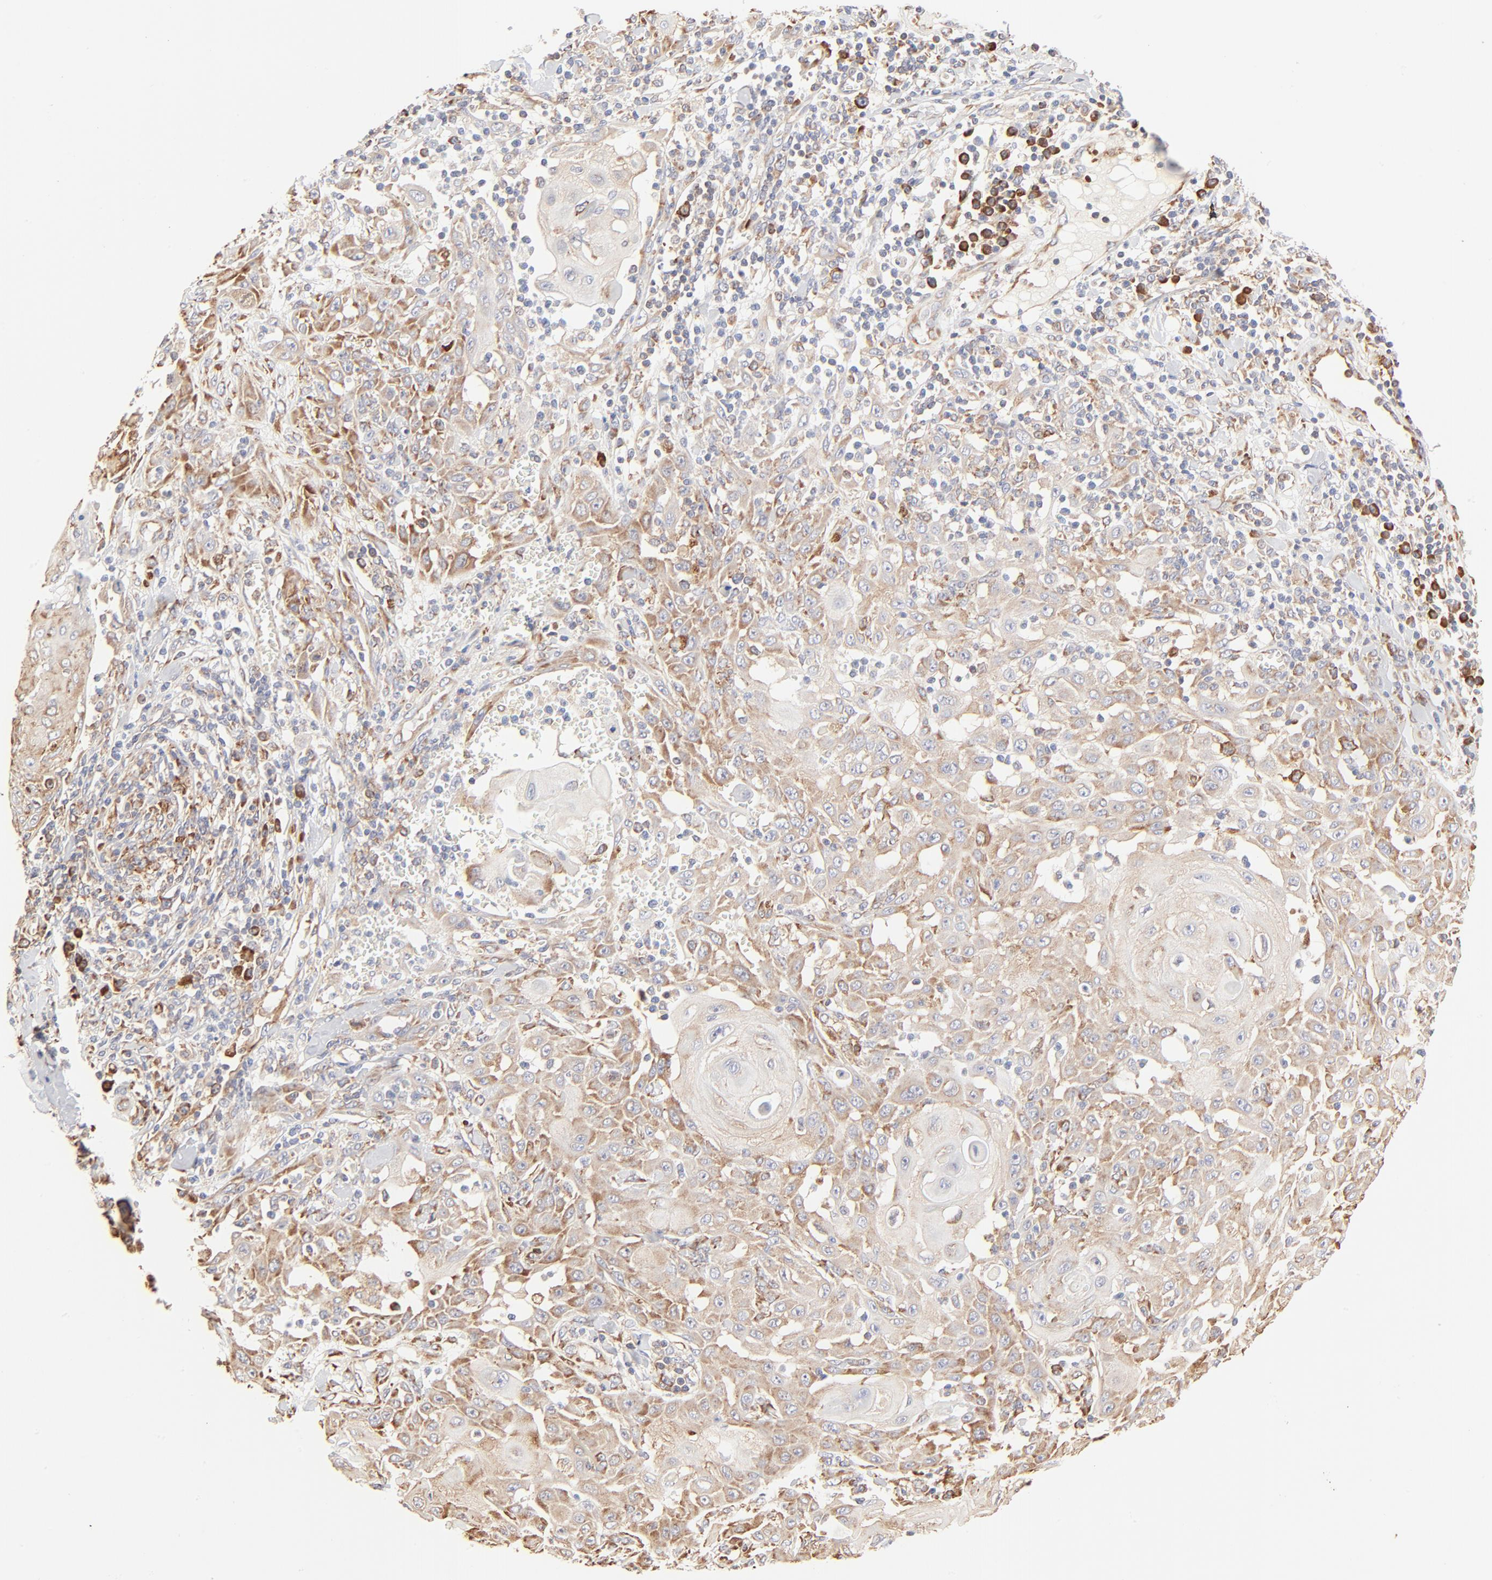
{"staining": {"intensity": "weak", "quantity": ">75%", "location": "cytoplasmic/membranous"}, "tissue": "skin cancer", "cell_type": "Tumor cells", "image_type": "cancer", "snomed": [{"axis": "morphology", "description": "Squamous cell carcinoma, NOS"}, {"axis": "topography", "description": "Skin"}], "caption": "This photomicrograph shows immunohistochemistry staining of human skin squamous cell carcinoma, with low weak cytoplasmic/membranous expression in about >75% of tumor cells.", "gene": "RPS20", "patient": {"sex": "male", "age": 24}}